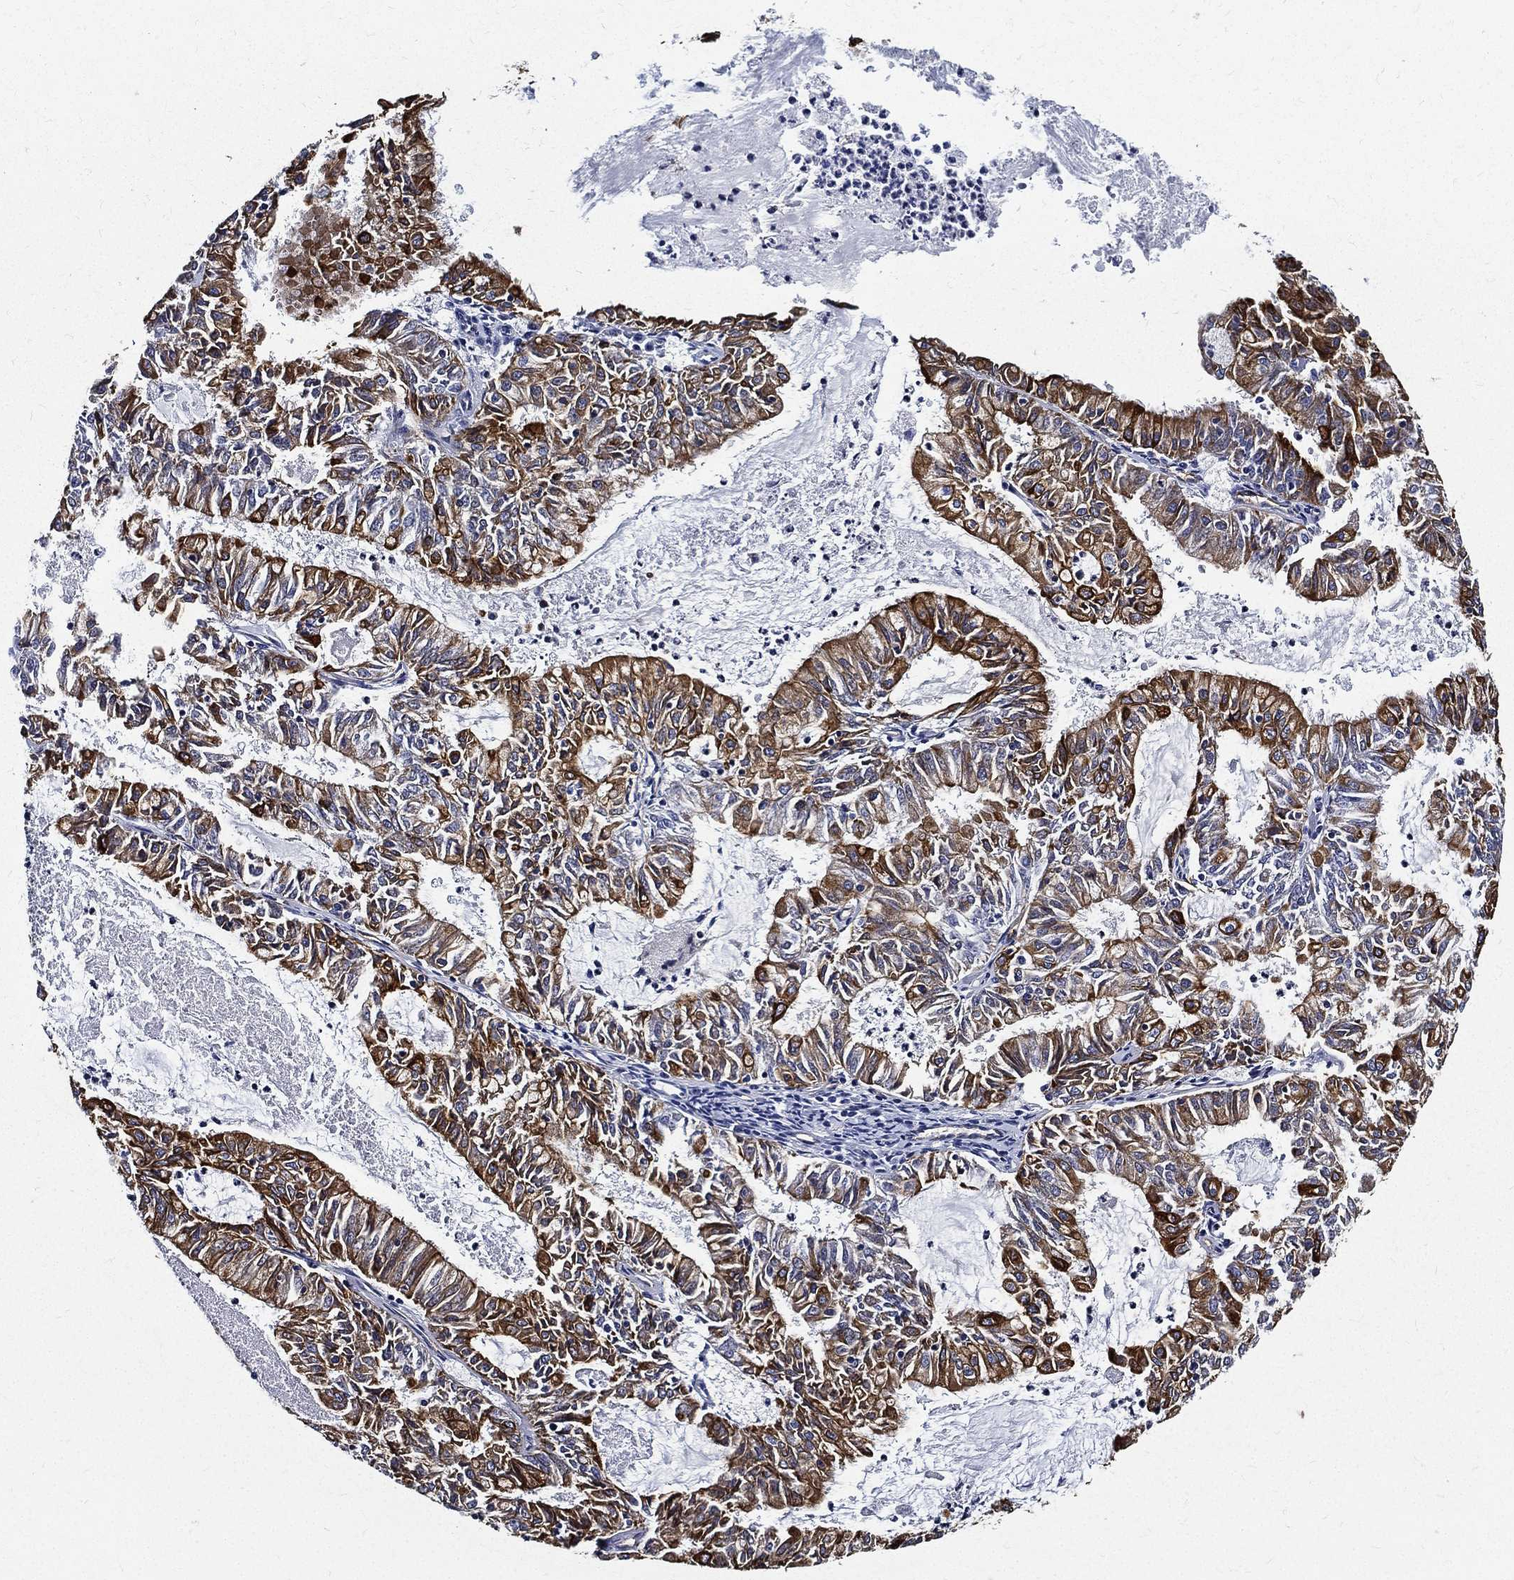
{"staining": {"intensity": "strong", "quantity": ">75%", "location": "cytoplasmic/membranous"}, "tissue": "endometrial cancer", "cell_type": "Tumor cells", "image_type": "cancer", "snomed": [{"axis": "morphology", "description": "Adenocarcinoma, NOS"}, {"axis": "topography", "description": "Endometrium"}], "caption": "Protein expression by immunohistochemistry reveals strong cytoplasmic/membranous expression in approximately >75% of tumor cells in endometrial cancer (adenocarcinoma). The protein of interest is shown in brown color, while the nuclei are stained blue.", "gene": "NEDD9", "patient": {"sex": "female", "age": 57}}